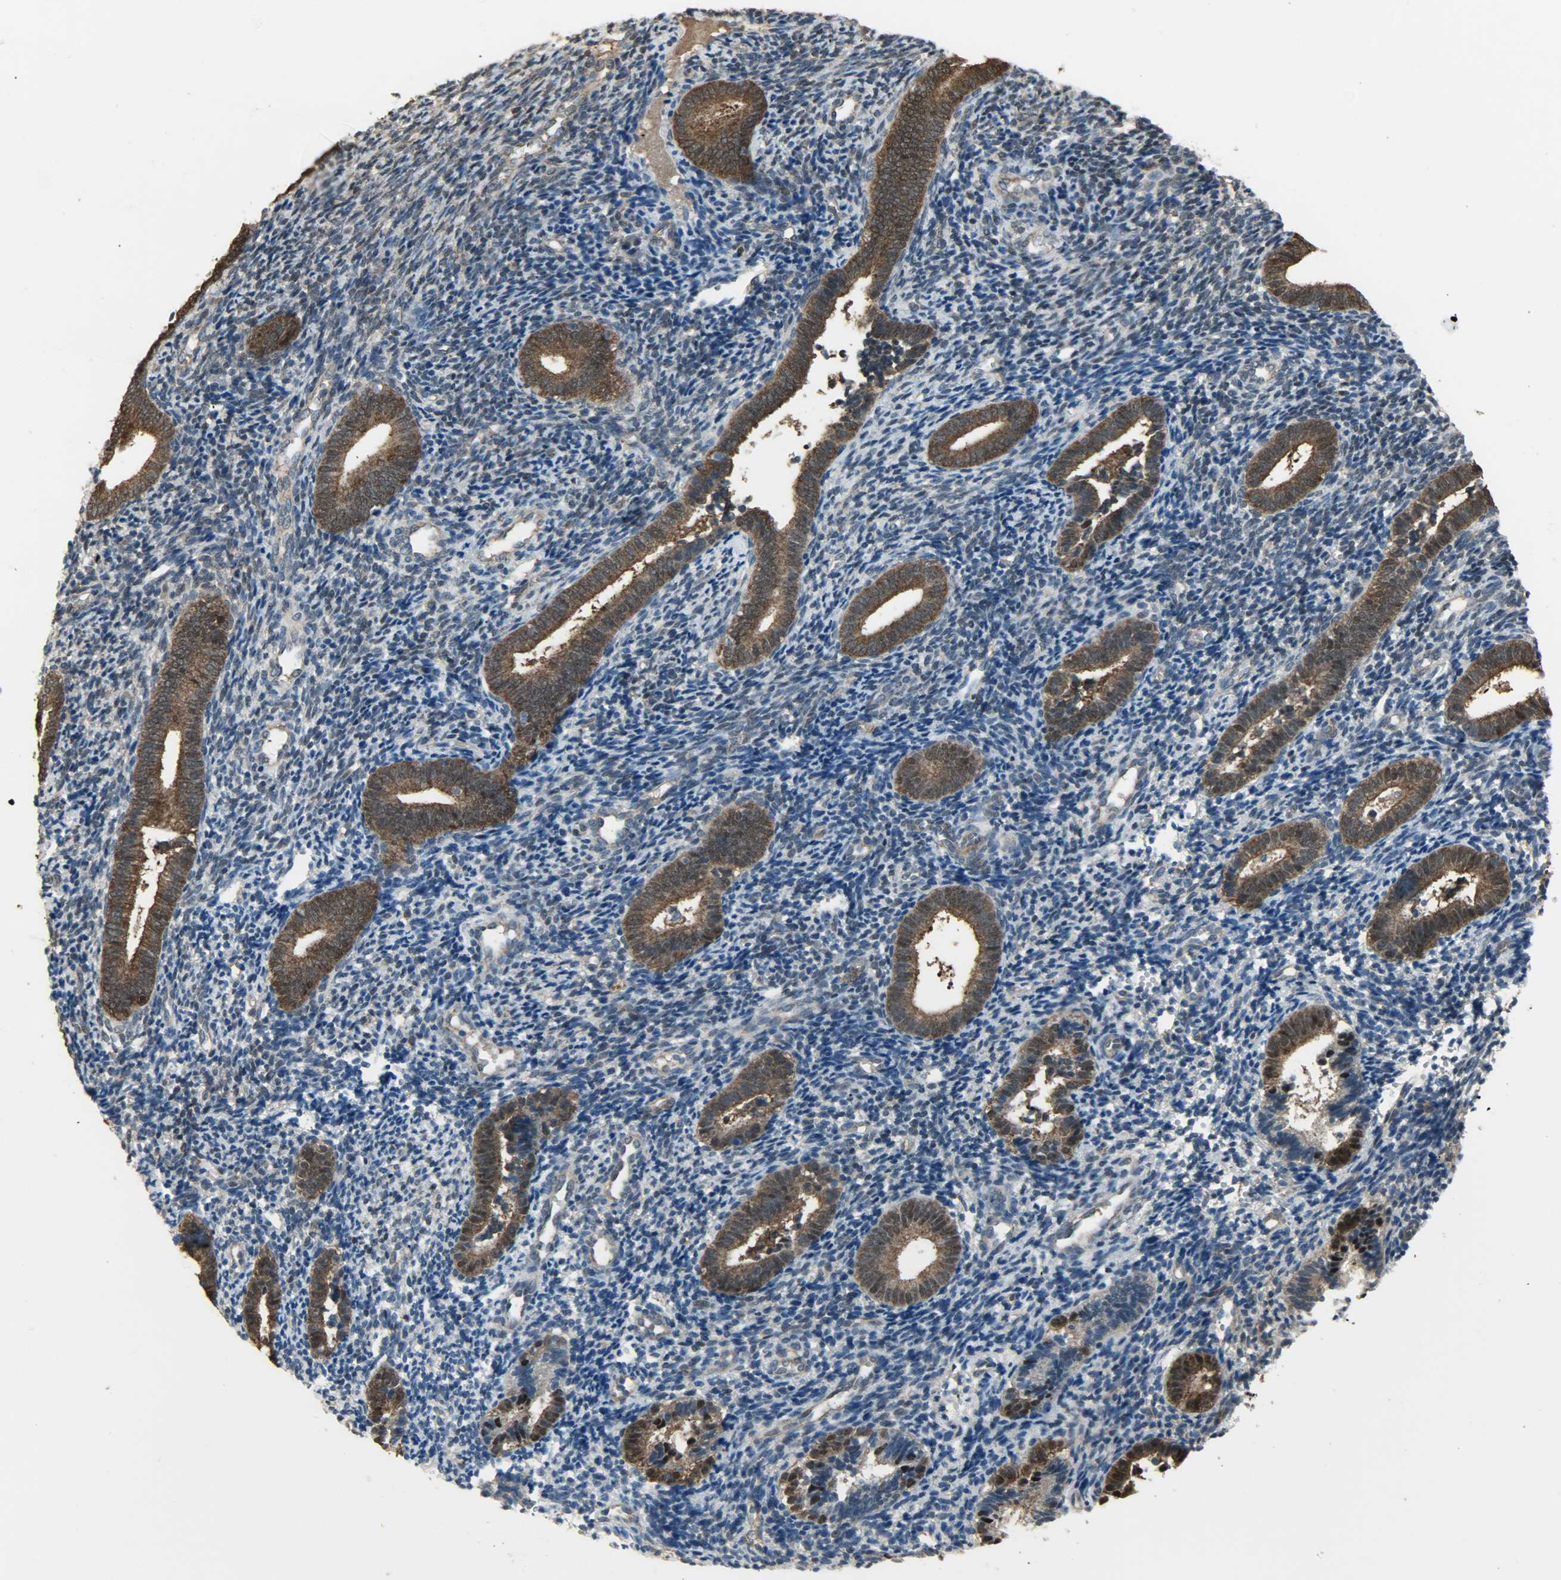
{"staining": {"intensity": "negative", "quantity": "none", "location": "none"}, "tissue": "endometrium", "cell_type": "Cells in endometrial stroma", "image_type": "normal", "snomed": [{"axis": "morphology", "description": "Normal tissue, NOS"}, {"axis": "topography", "description": "Uterus"}, {"axis": "topography", "description": "Endometrium"}], "caption": "Immunohistochemistry image of normal endometrium: endometrium stained with DAB (3,3'-diaminobenzidine) displays no significant protein expression in cells in endometrial stroma.", "gene": "LDHB", "patient": {"sex": "female", "age": 33}}